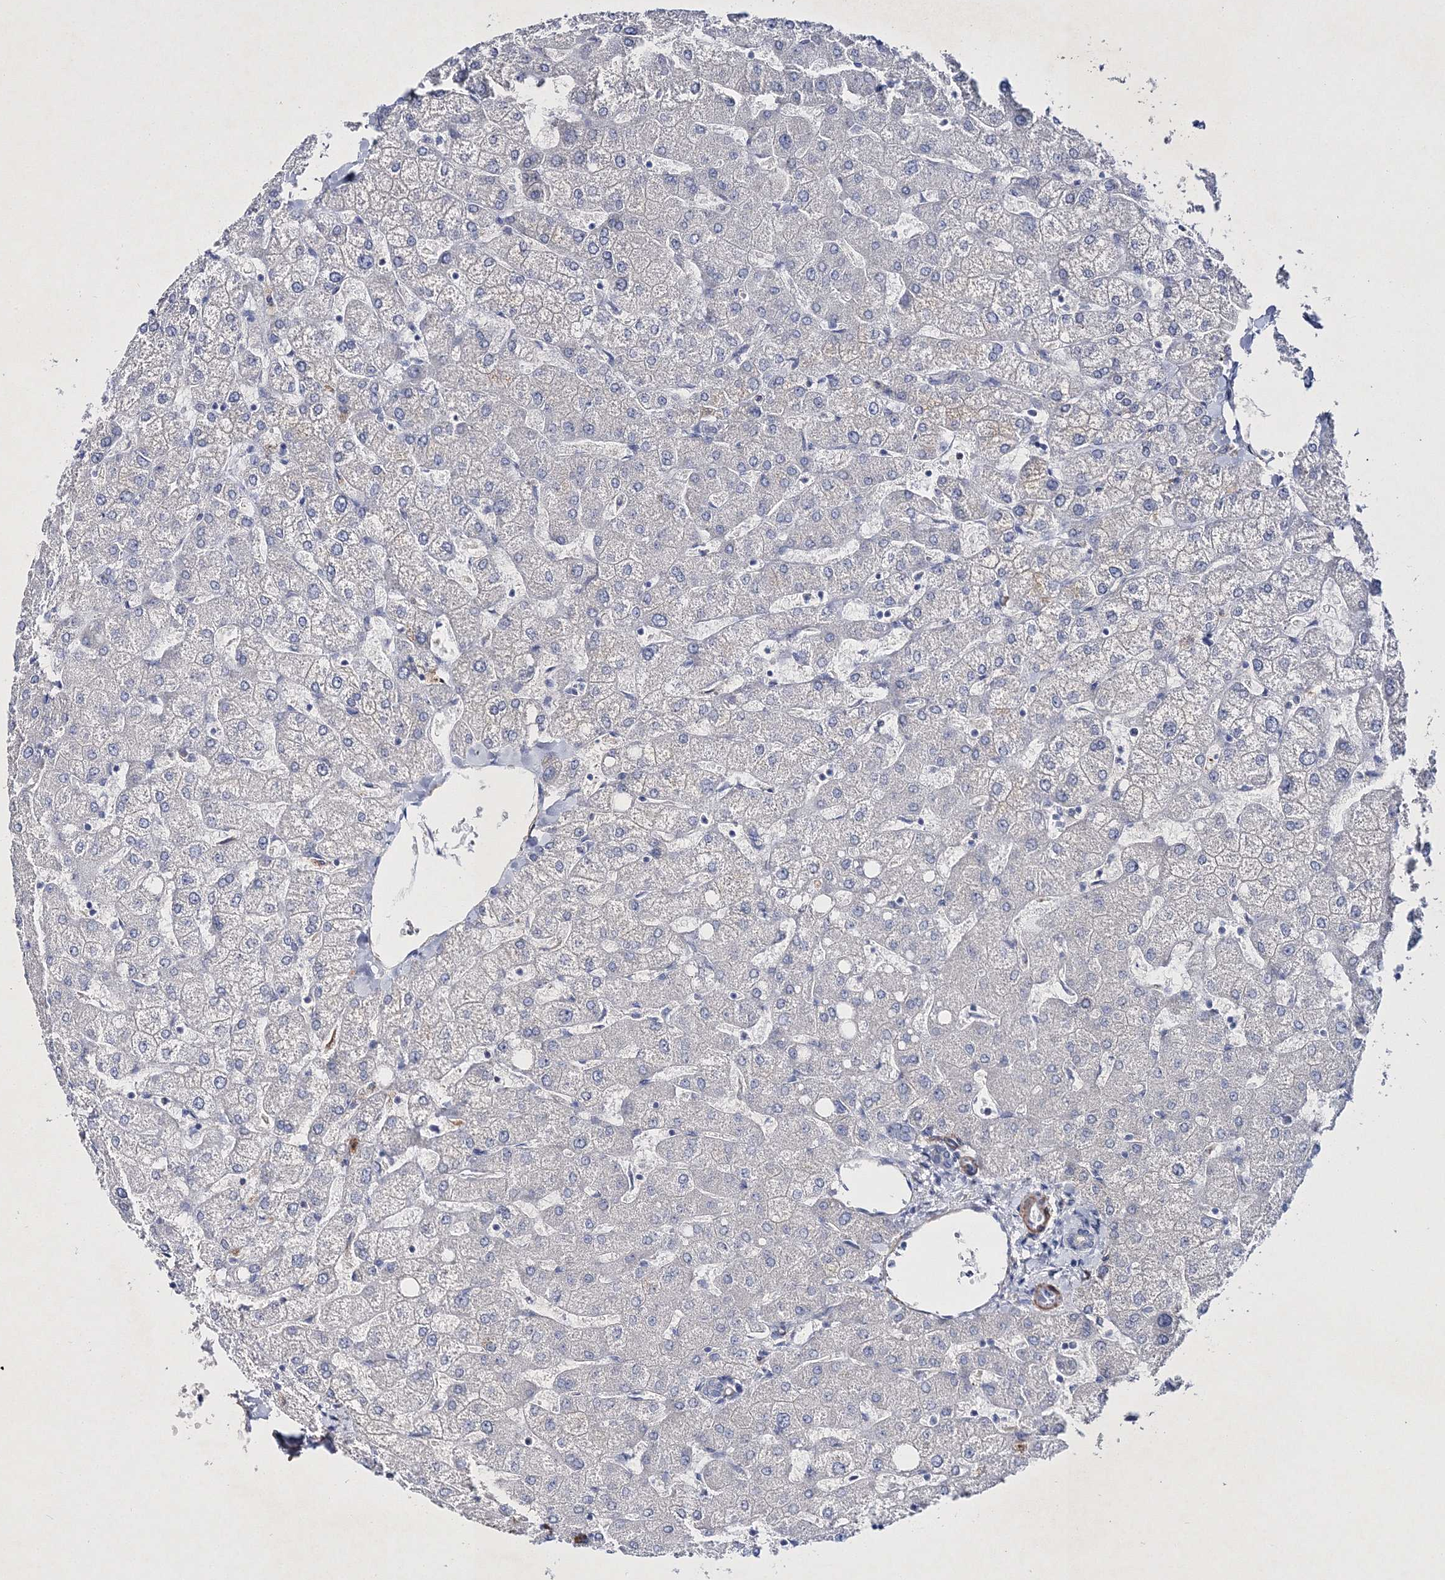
{"staining": {"intensity": "negative", "quantity": "none", "location": "none"}, "tissue": "liver", "cell_type": "Cholangiocytes", "image_type": "normal", "snomed": [{"axis": "morphology", "description": "Normal tissue, NOS"}, {"axis": "topography", "description": "Liver"}], "caption": "This image is of unremarkable liver stained with immunohistochemistry to label a protein in brown with the nuclei are counter-stained blue. There is no positivity in cholangiocytes.", "gene": "RTN2", "patient": {"sex": "female", "age": 54}}